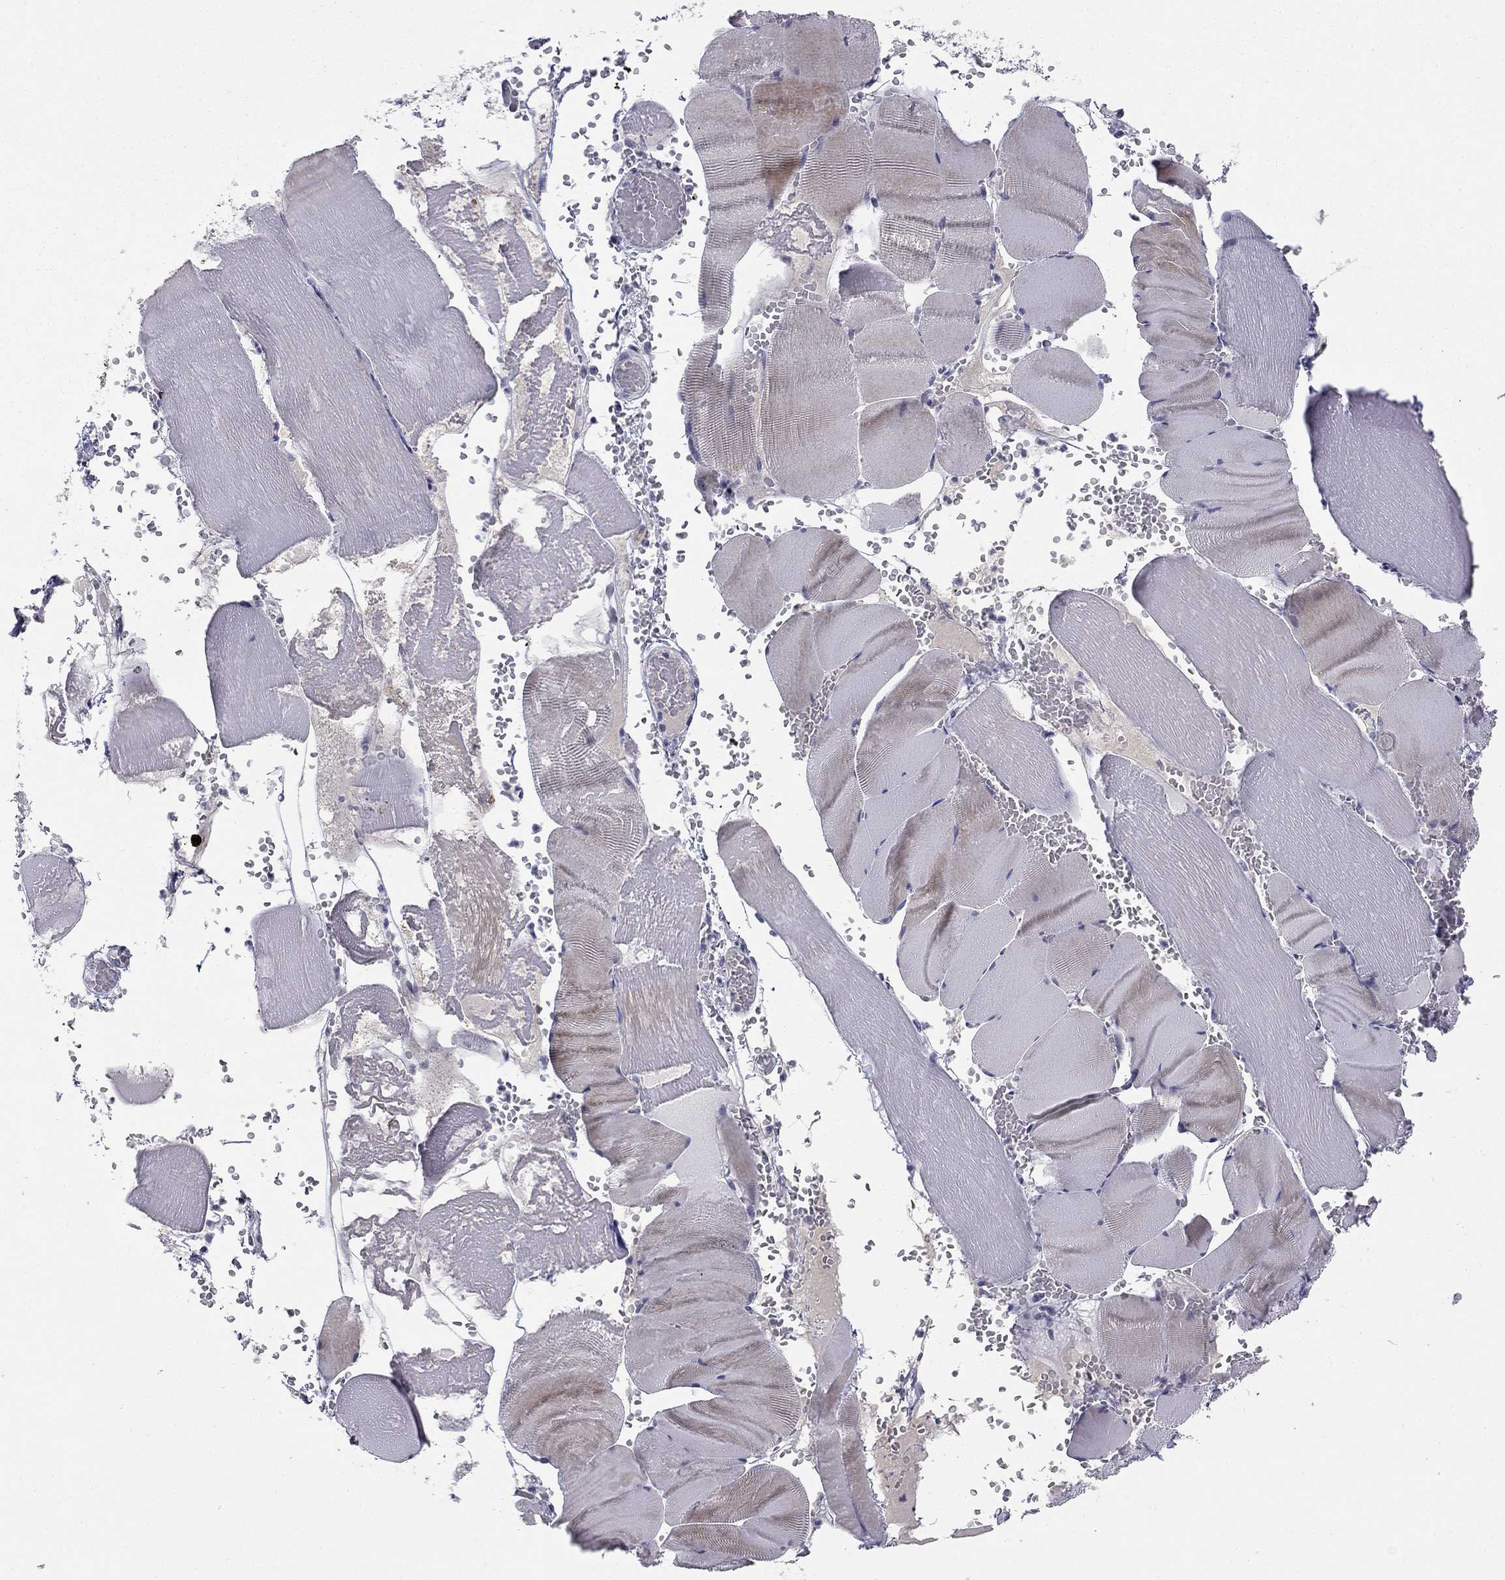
{"staining": {"intensity": "weak", "quantity": "<25%", "location": "cytoplasmic/membranous"}, "tissue": "skeletal muscle", "cell_type": "Myocytes", "image_type": "normal", "snomed": [{"axis": "morphology", "description": "Normal tissue, NOS"}, {"axis": "topography", "description": "Skeletal muscle"}], "caption": "This is an IHC photomicrograph of unremarkable skeletal muscle. There is no expression in myocytes.", "gene": "TFAP2B", "patient": {"sex": "male", "age": 56}}